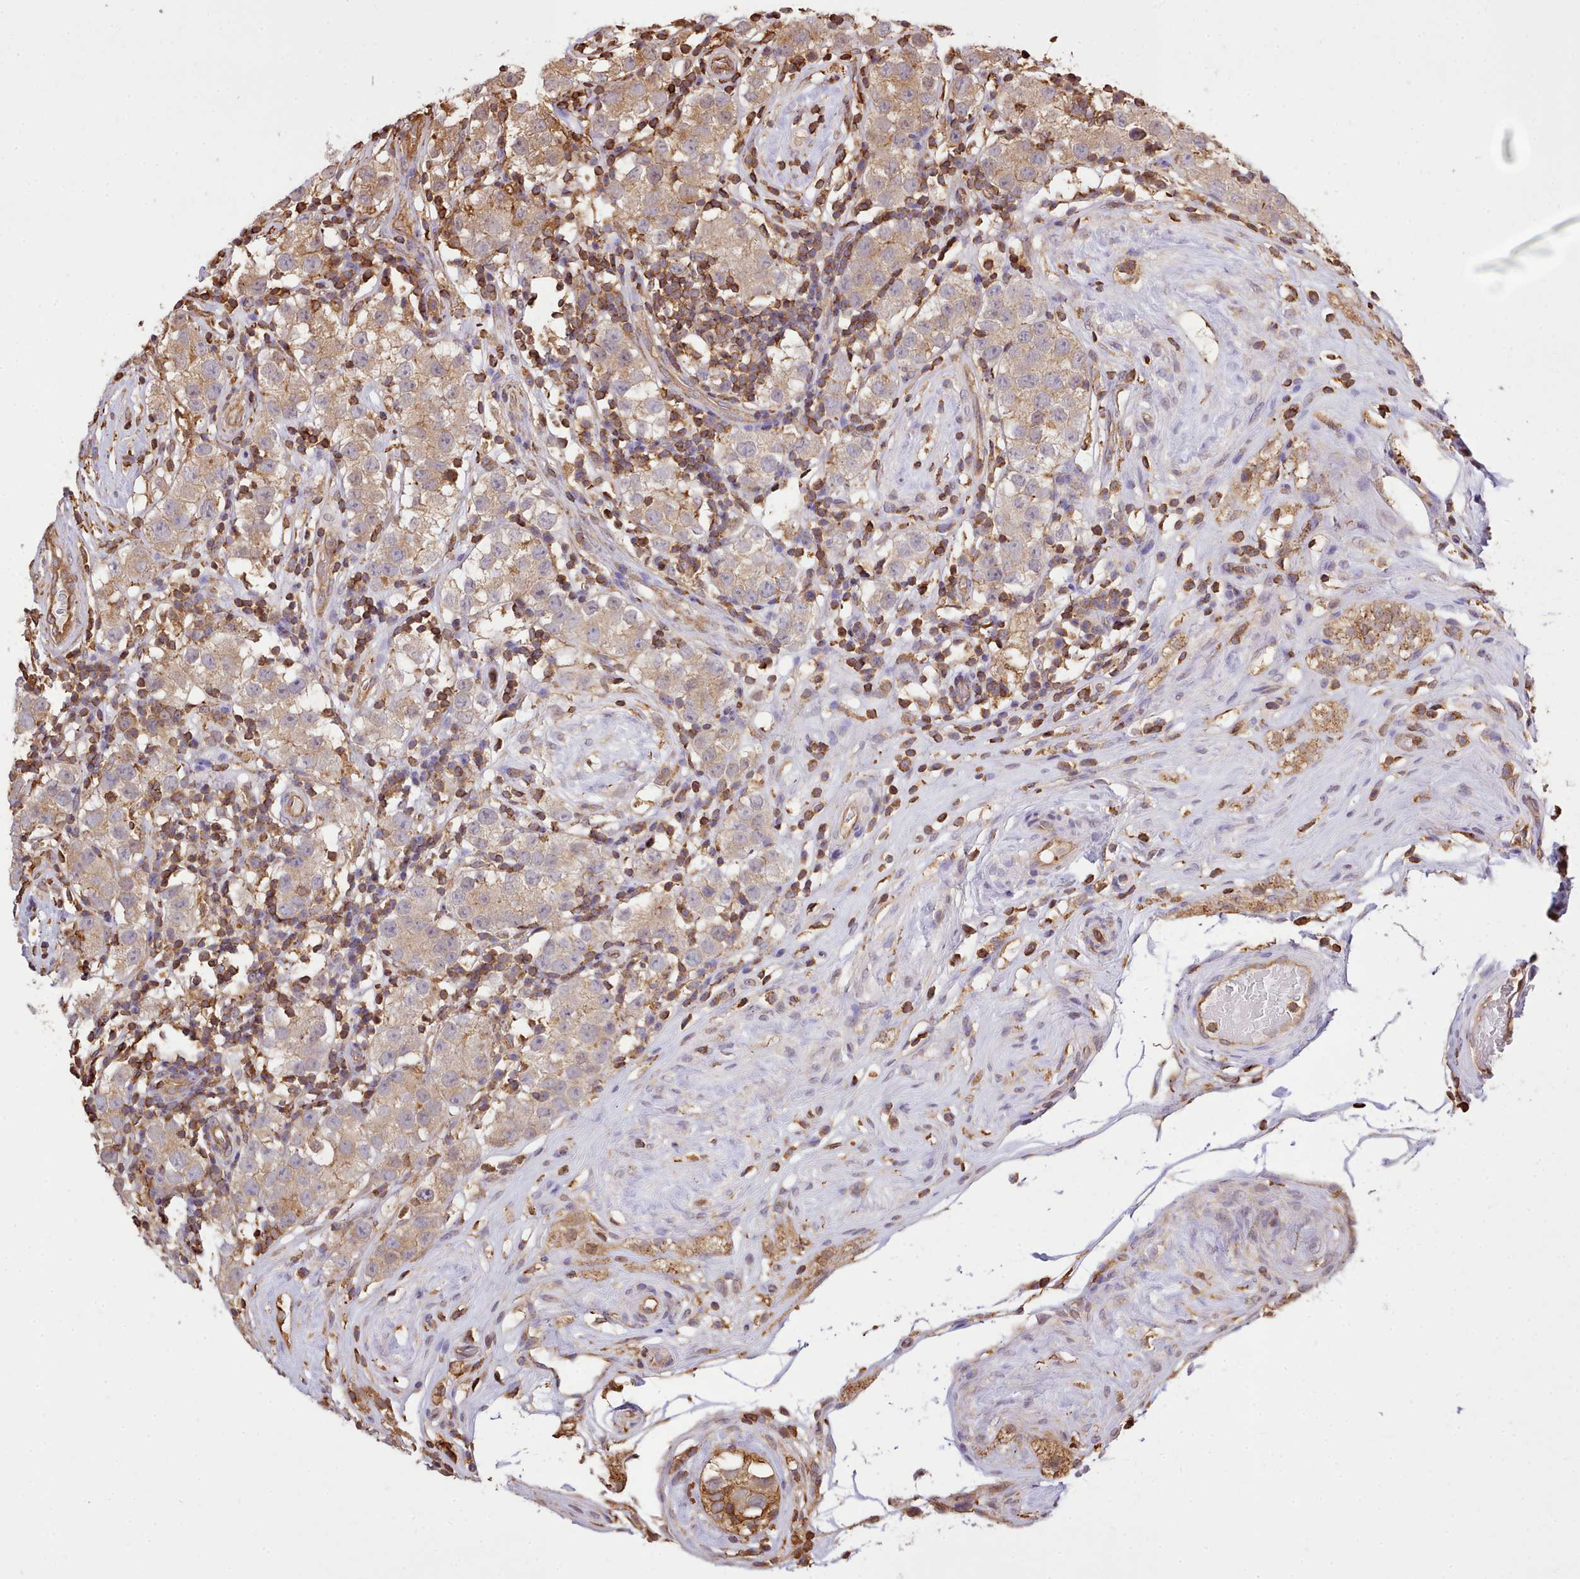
{"staining": {"intensity": "weak", "quantity": ">75%", "location": "cytoplasmic/membranous"}, "tissue": "testis cancer", "cell_type": "Tumor cells", "image_type": "cancer", "snomed": [{"axis": "morphology", "description": "Seminoma, NOS"}, {"axis": "topography", "description": "Testis"}], "caption": "Testis cancer stained for a protein reveals weak cytoplasmic/membranous positivity in tumor cells.", "gene": "CAPZA1", "patient": {"sex": "male", "age": 34}}